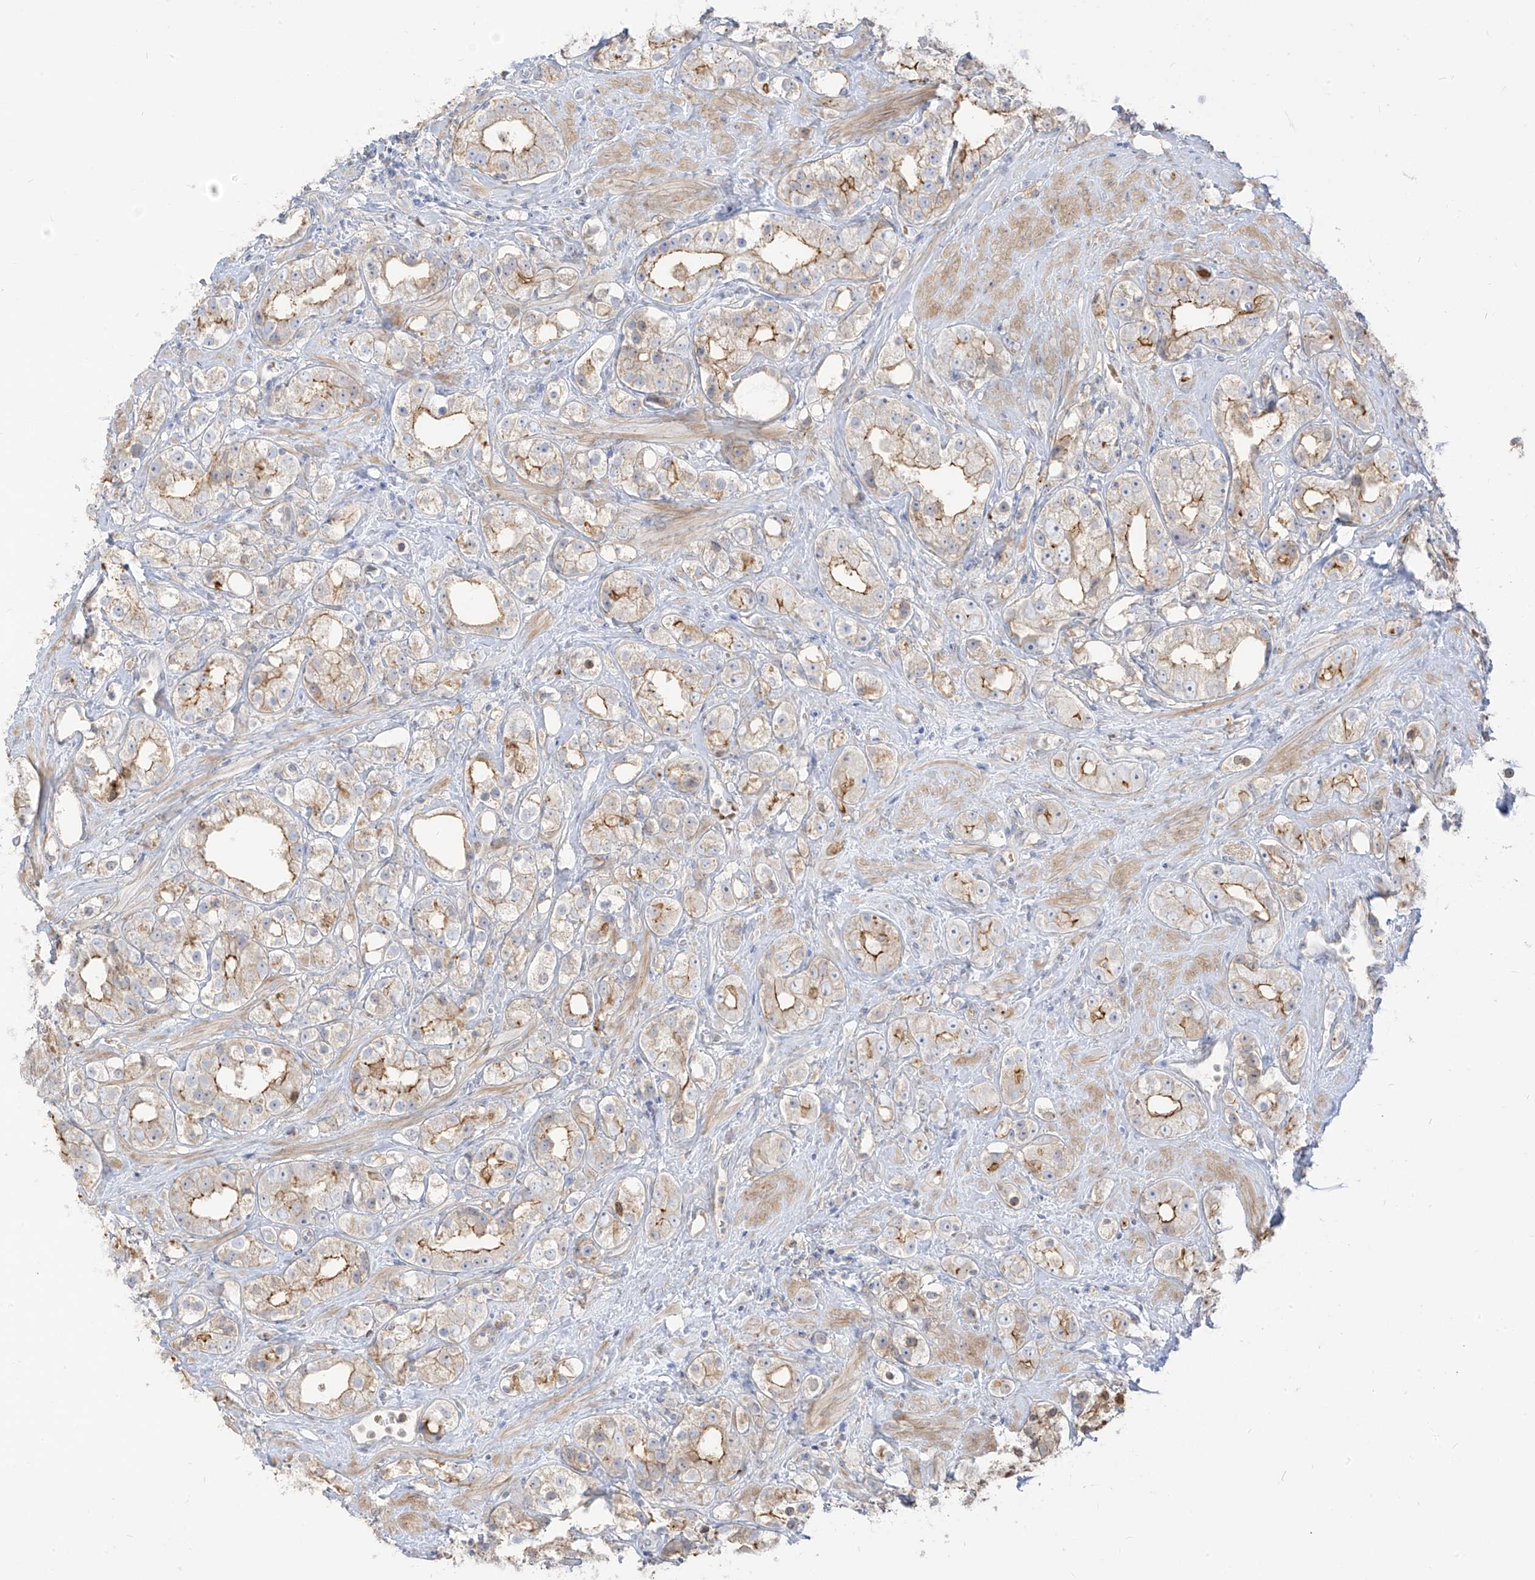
{"staining": {"intensity": "moderate", "quantity": "25%-75%", "location": "cytoplasmic/membranous"}, "tissue": "prostate cancer", "cell_type": "Tumor cells", "image_type": "cancer", "snomed": [{"axis": "morphology", "description": "Adenocarcinoma, NOS"}, {"axis": "topography", "description": "Prostate"}], "caption": "Immunohistochemical staining of human prostate cancer shows medium levels of moderate cytoplasmic/membranous protein expression in about 25%-75% of tumor cells.", "gene": "ZGRF1", "patient": {"sex": "male", "age": 79}}